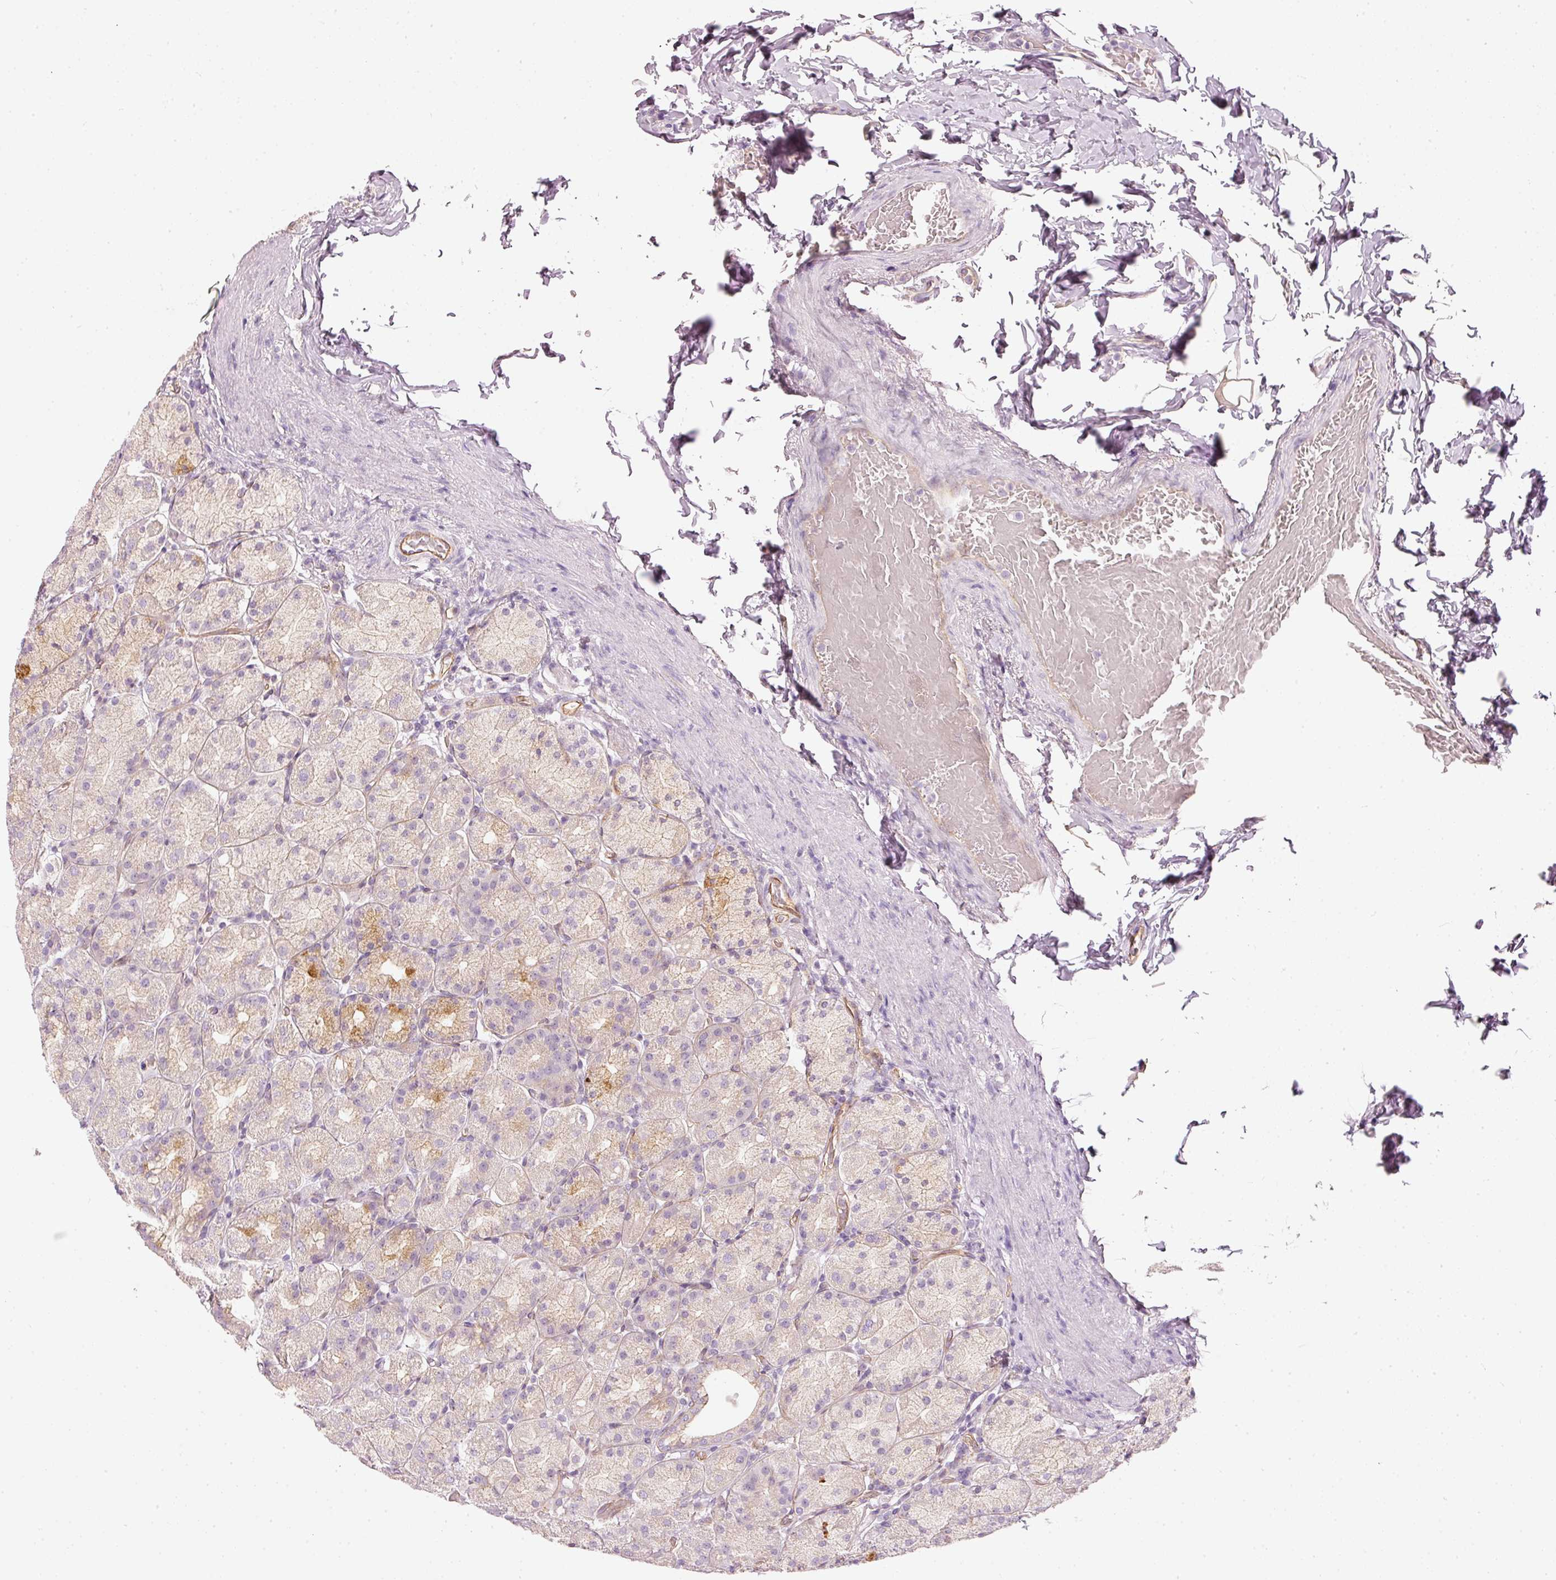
{"staining": {"intensity": "moderate", "quantity": "<25%", "location": "cytoplasmic/membranous"}, "tissue": "stomach", "cell_type": "Glandular cells", "image_type": "normal", "snomed": [{"axis": "morphology", "description": "Normal tissue, NOS"}, {"axis": "topography", "description": "Stomach, upper"}, {"axis": "topography", "description": "Stomach"}], "caption": "Protein staining of unremarkable stomach exhibits moderate cytoplasmic/membranous staining in approximately <25% of glandular cells.", "gene": "OSR2", "patient": {"sex": "male", "age": 68}}